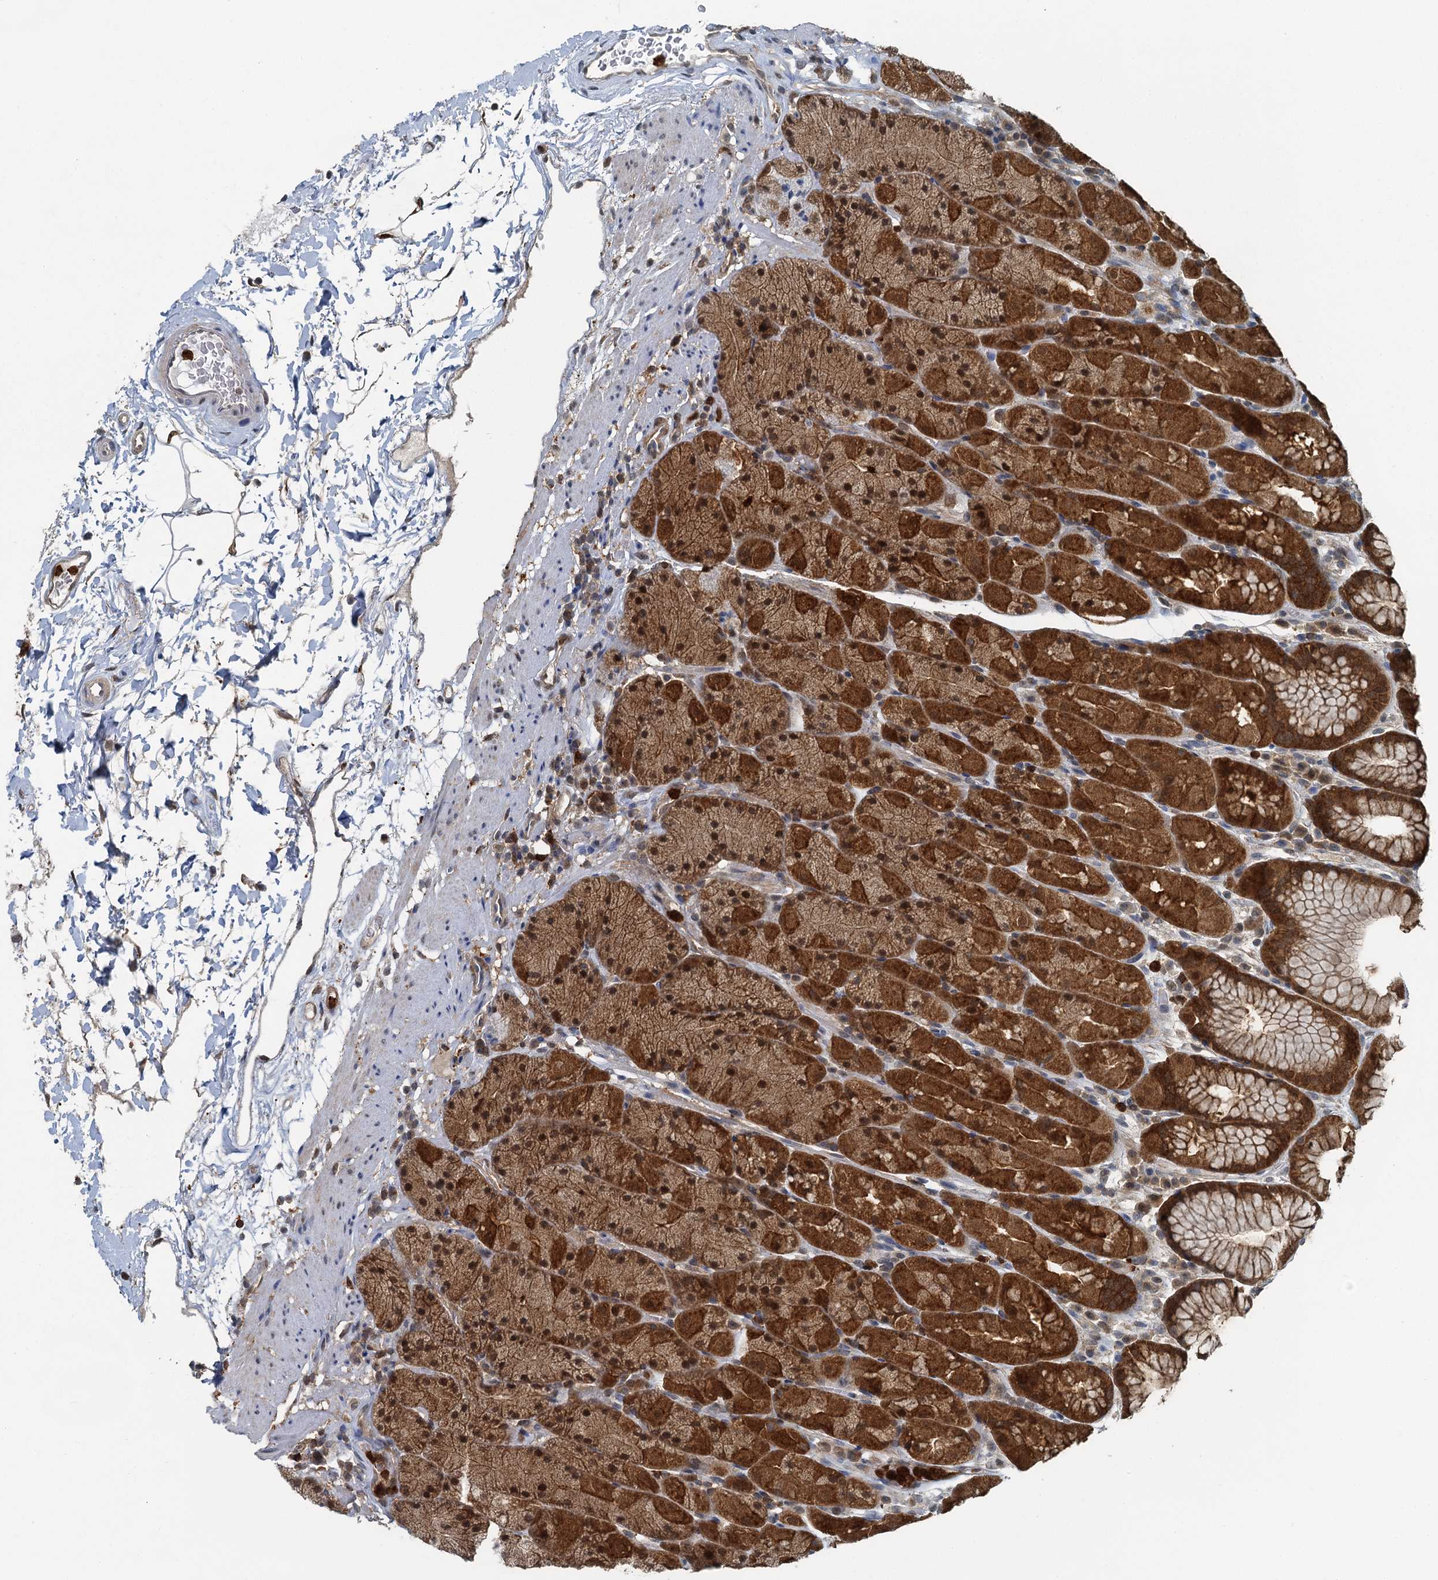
{"staining": {"intensity": "strong", "quantity": ">75%", "location": "cytoplasmic/membranous,nuclear"}, "tissue": "stomach", "cell_type": "Glandular cells", "image_type": "normal", "snomed": [{"axis": "morphology", "description": "Normal tissue, NOS"}, {"axis": "topography", "description": "Stomach, upper"}, {"axis": "topography", "description": "Stomach, lower"}], "caption": "The photomicrograph demonstrates immunohistochemical staining of unremarkable stomach. There is strong cytoplasmic/membranous,nuclear expression is present in about >75% of glandular cells.", "gene": "GPI", "patient": {"sex": "male", "age": 67}}